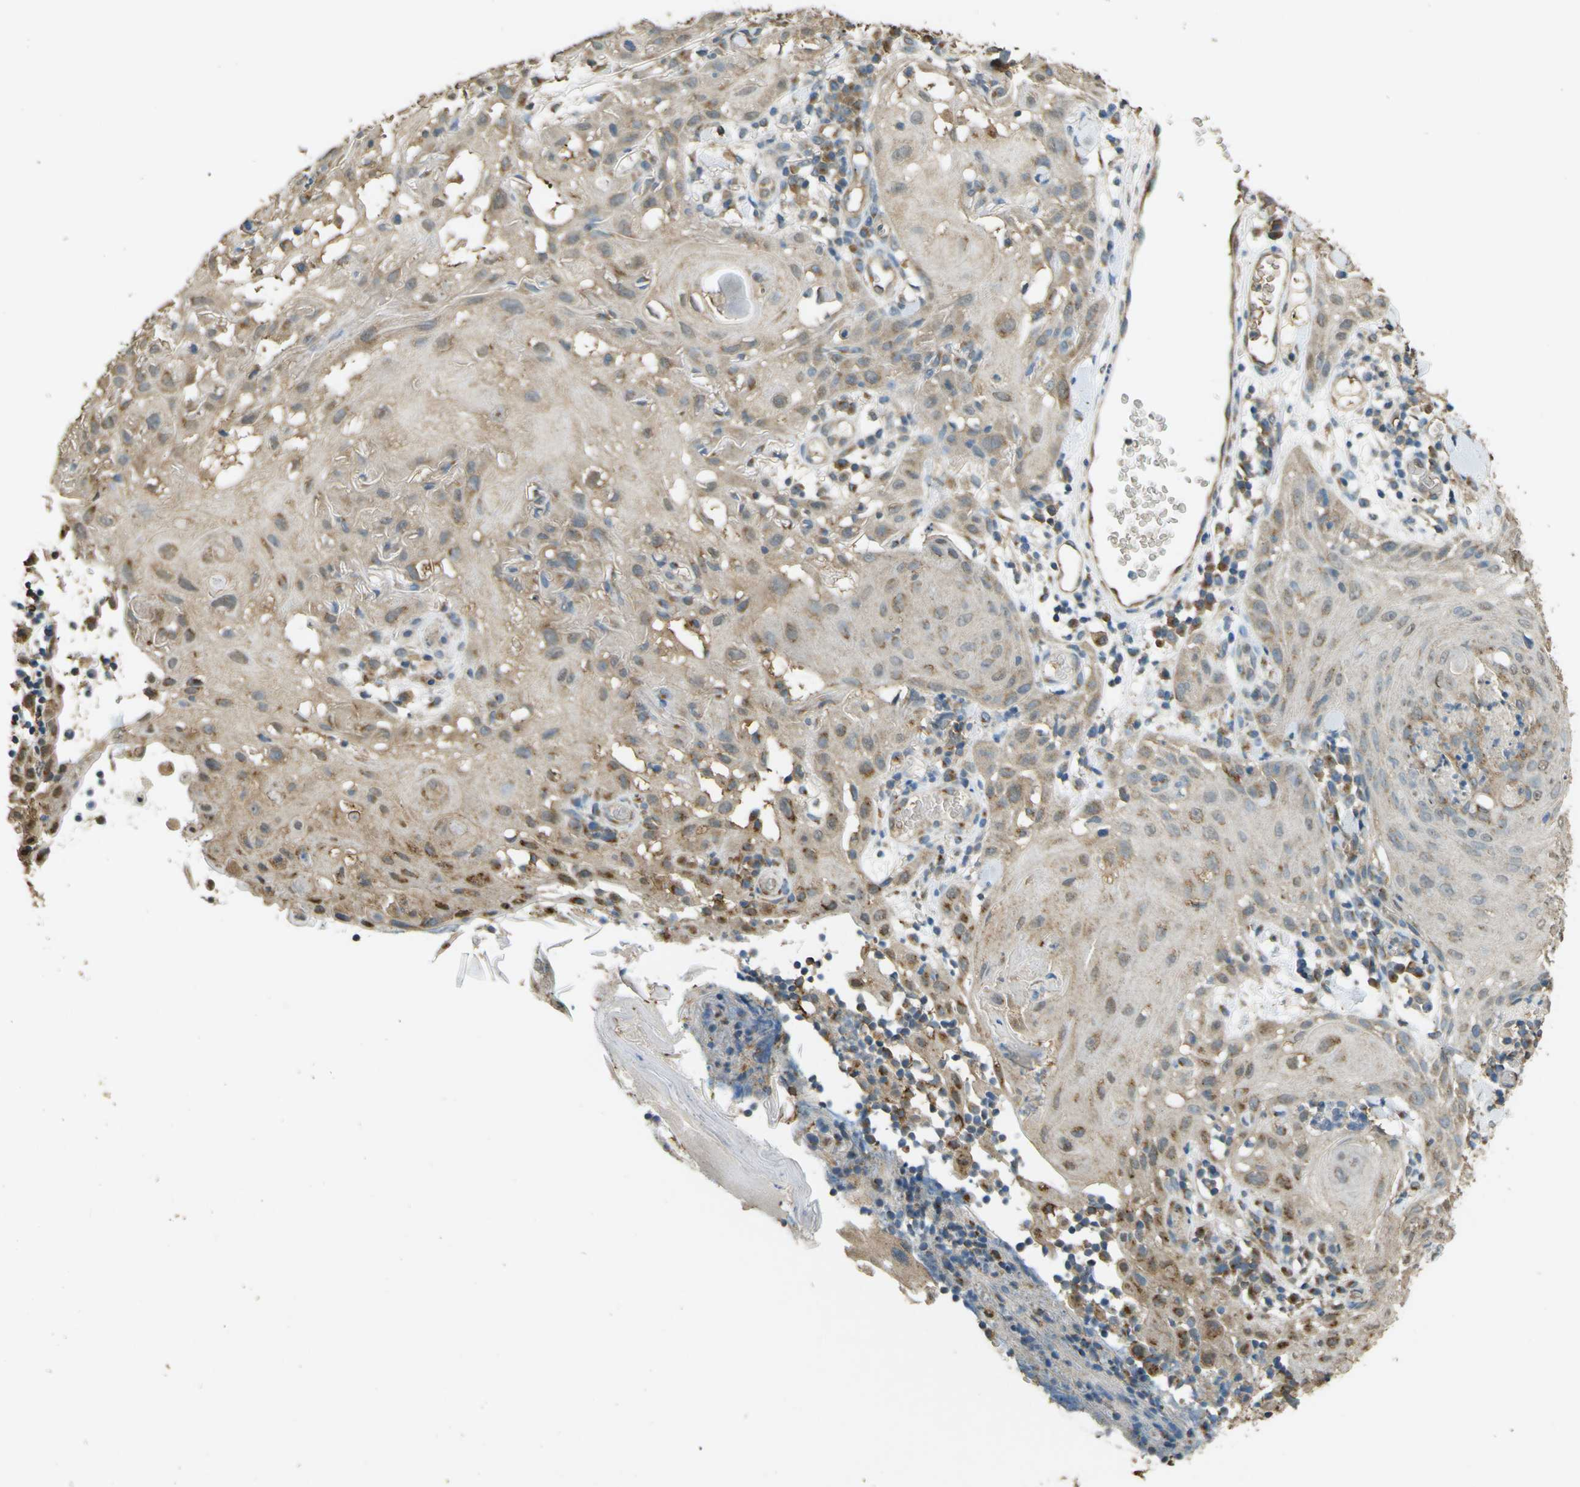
{"staining": {"intensity": "weak", "quantity": ">75%", "location": "cytoplasmic/membranous"}, "tissue": "skin cancer", "cell_type": "Tumor cells", "image_type": "cancer", "snomed": [{"axis": "morphology", "description": "Squamous cell carcinoma, NOS"}, {"axis": "topography", "description": "Skin"}], "caption": "Immunohistochemical staining of skin squamous cell carcinoma demonstrates weak cytoplasmic/membranous protein staining in about >75% of tumor cells.", "gene": "GOLGA1", "patient": {"sex": "male", "age": 24}}